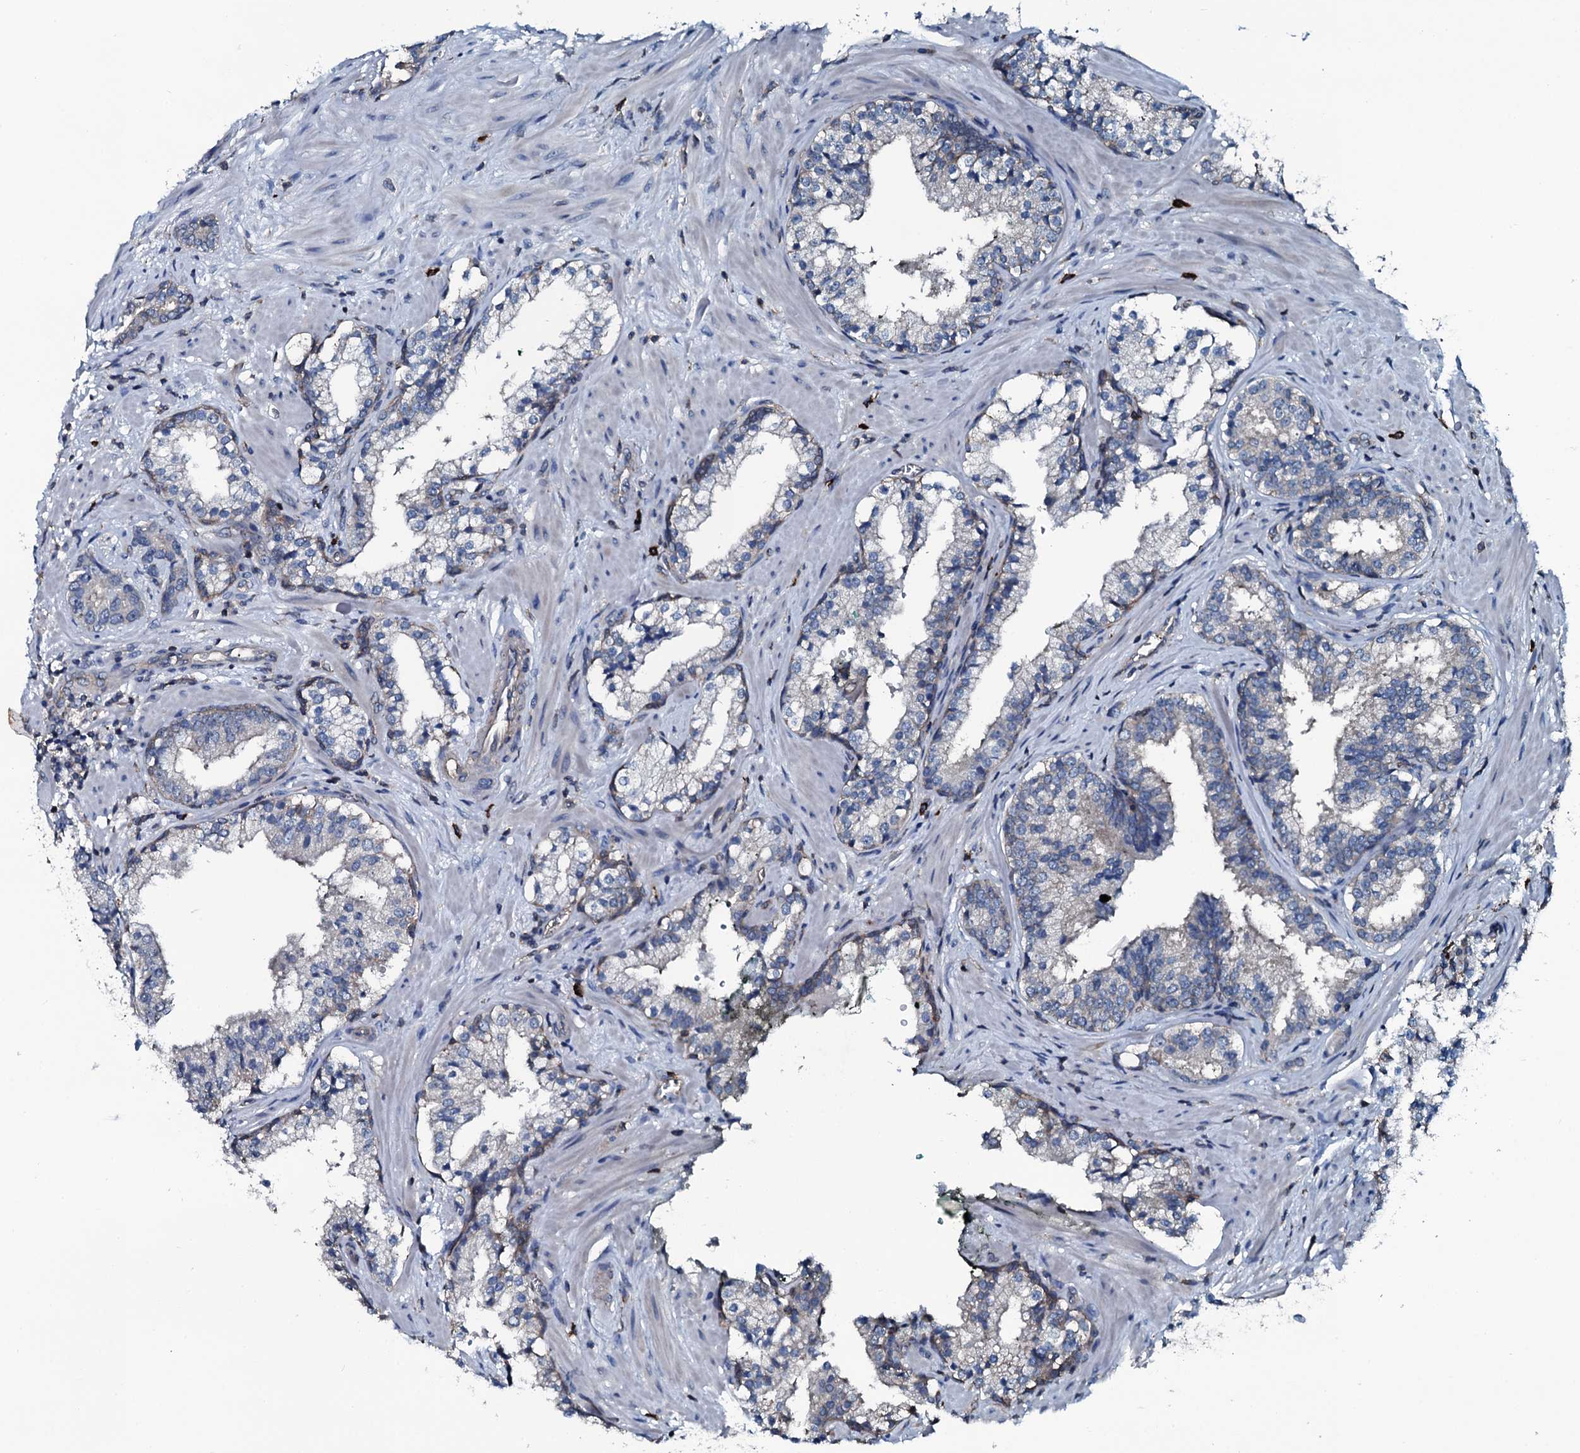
{"staining": {"intensity": "negative", "quantity": "none", "location": "none"}, "tissue": "prostate cancer", "cell_type": "Tumor cells", "image_type": "cancer", "snomed": [{"axis": "morphology", "description": "Adenocarcinoma, High grade"}, {"axis": "topography", "description": "Prostate"}], "caption": "Image shows no protein expression in tumor cells of high-grade adenocarcinoma (prostate) tissue. The staining was performed using DAB (3,3'-diaminobenzidine) to visualize the protein expression in brown, while the nuclei were stained in blue with hematoxylin (Magnification: 20x).", "gene": "SLC25A38", "patient": {"sex": "male", "age": 58}}